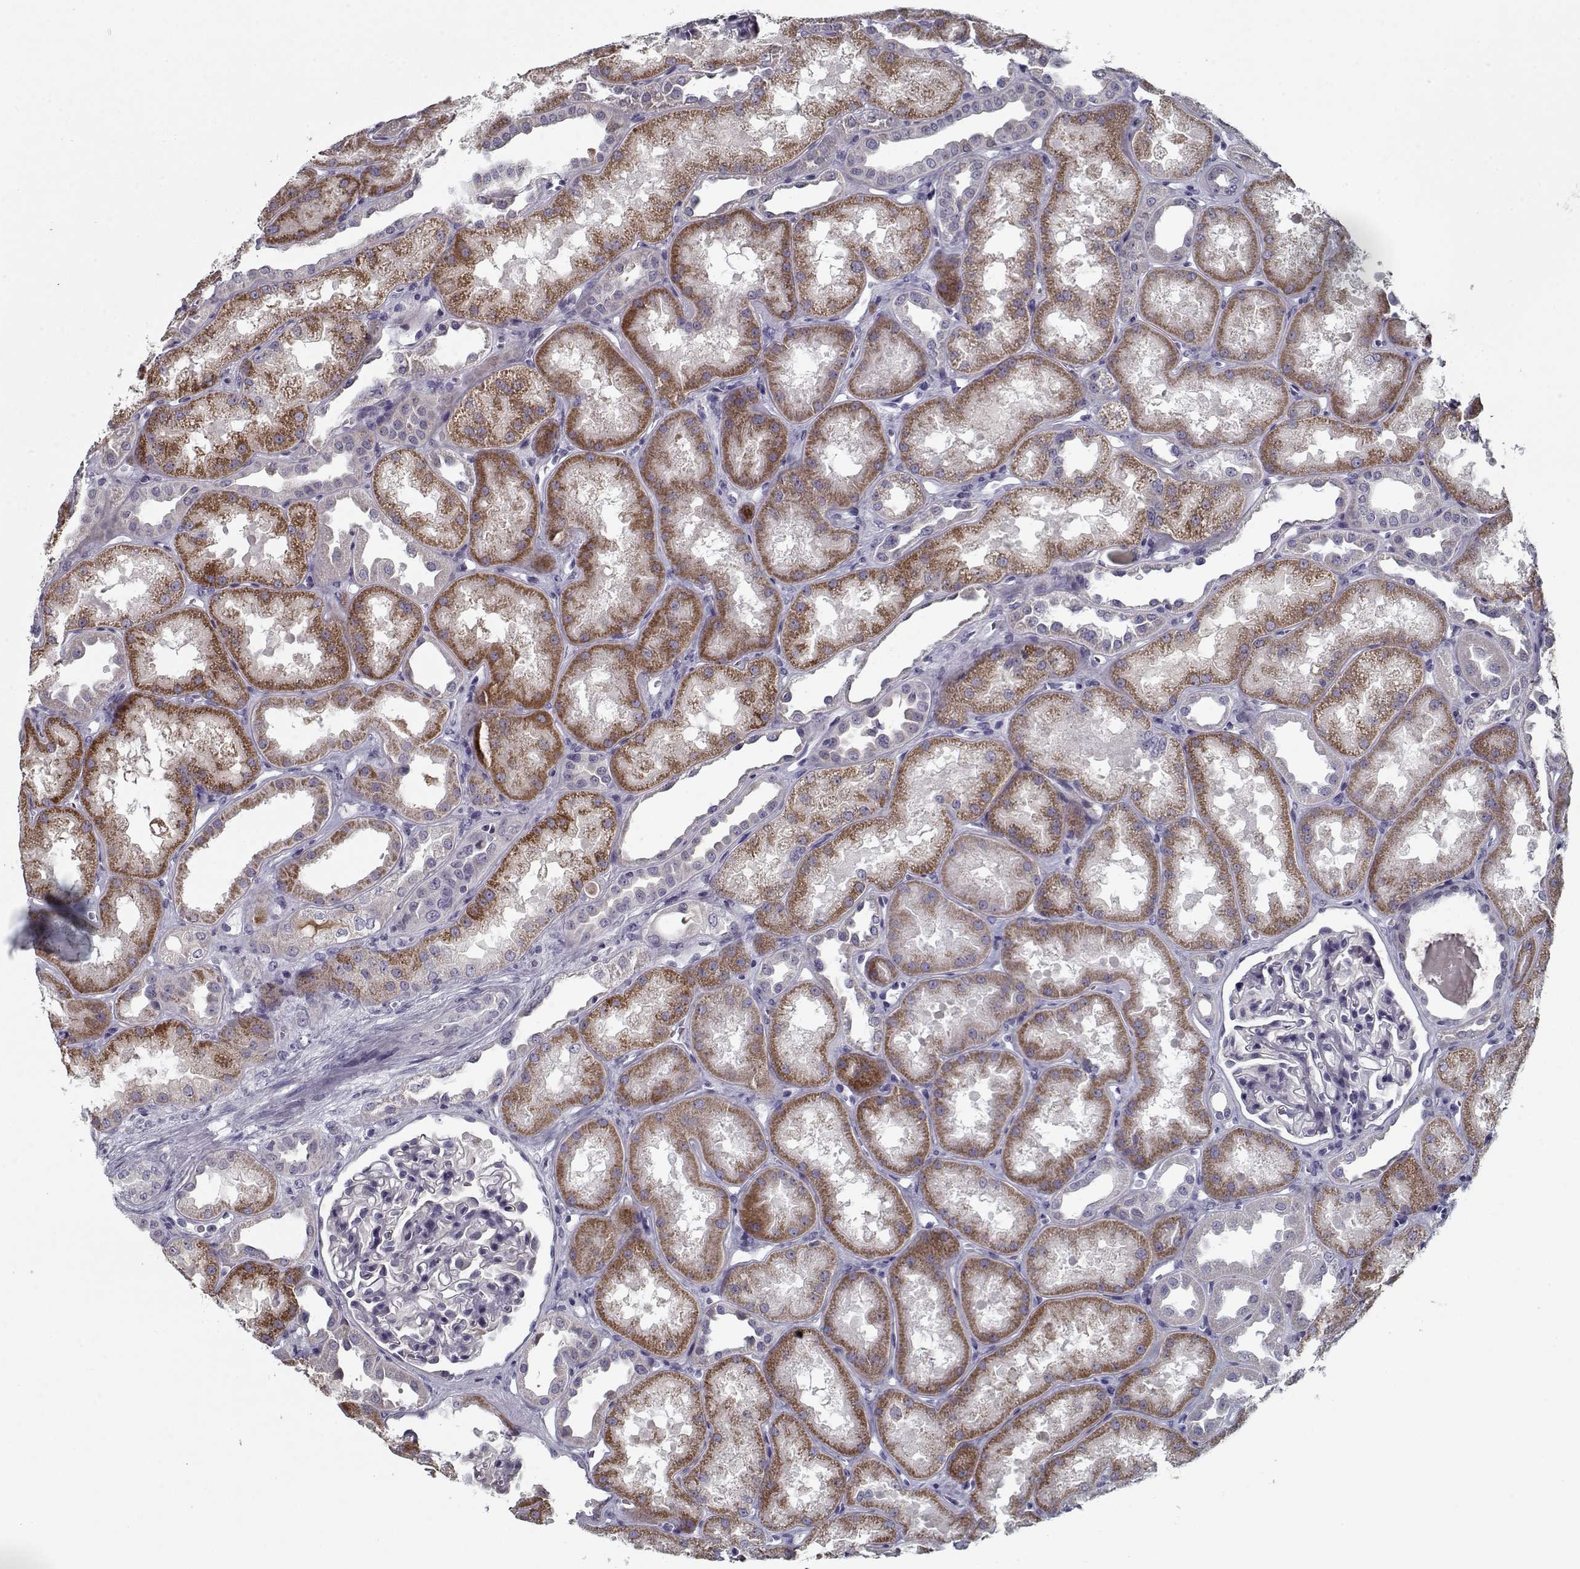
{"staining": {"intensity": "negative", "quantity": "none", "location": "none"}, "tissue": "kidney", "cell_type": "Cells in glomeruli", "image_type": "normal", "snomed": [{"axis": "morphology", "description": "Normal tissue, NOS"}, {"axis": "topography", "description": "Kidney"}], "caption": "Kidney stained for a protein using IHC displays no positivity cells in glomeruli.", "gene": "DDX25", "patient": {"sex": "male", "age": 61}}